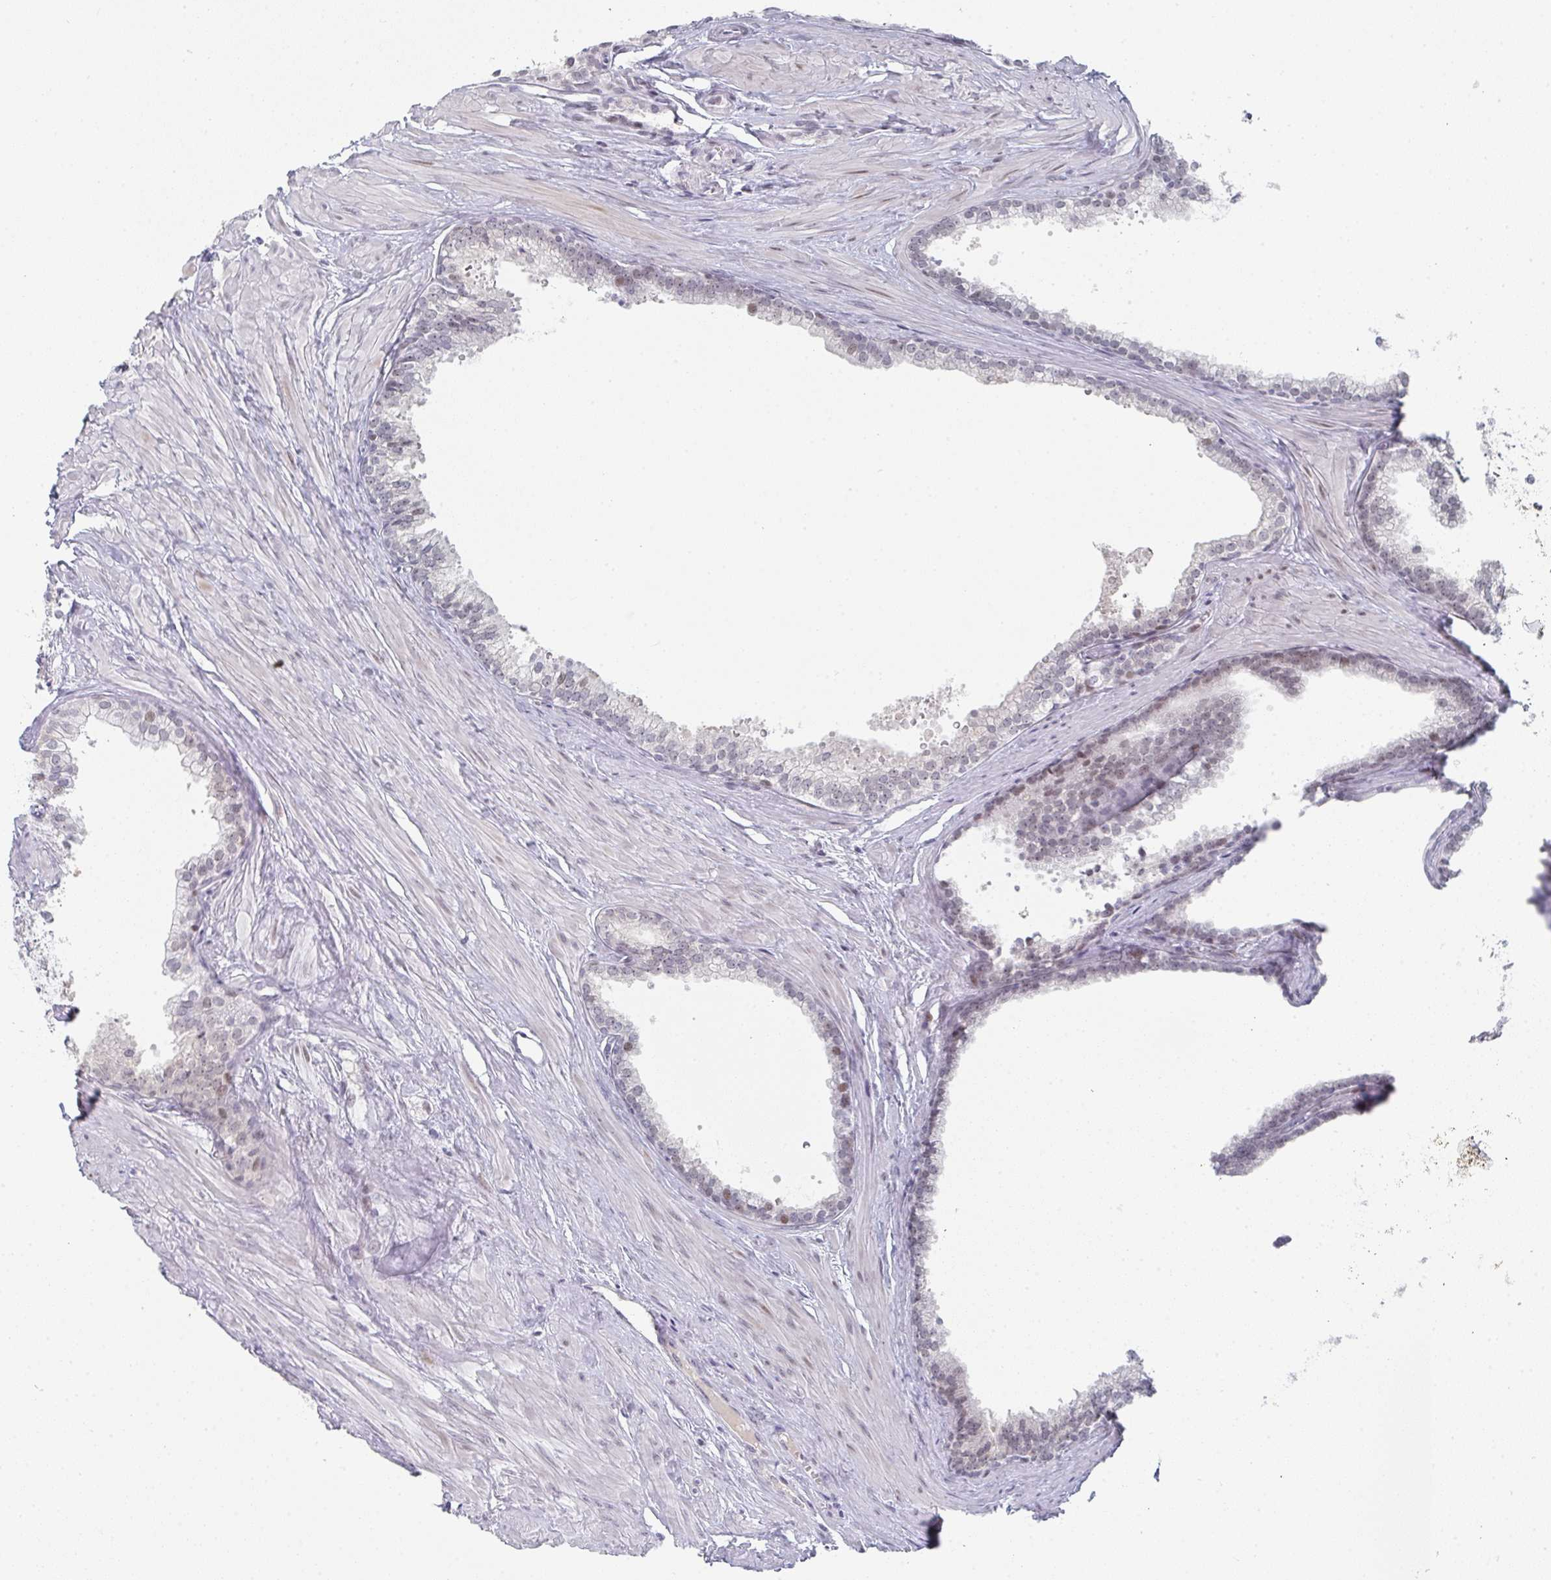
{"staining": {"intensity": "moderate", "quantity": "<25%", "location": "nuclear"}, "tissue": "prostate", "cell_type": "Glandular cells", "image_type": "normal", "snomed": [{"axis": "morphology", "description": "Normal tissue, NOS"}, {"axis": "topography", "description": "Prostate"}, {"axis": "topography", "description": "Peripheral nerve tissue"}], "caption": "A histopathology image of human prostate stained for a protein displays moderate nuclear brown staining in glandular cells. (DAB (3,3'-diaminobenzidine) = brown stain, brightfield microscopy at high magnification).", "gene": "LIN54", "patient": {"sex": "male", "age": 55}}